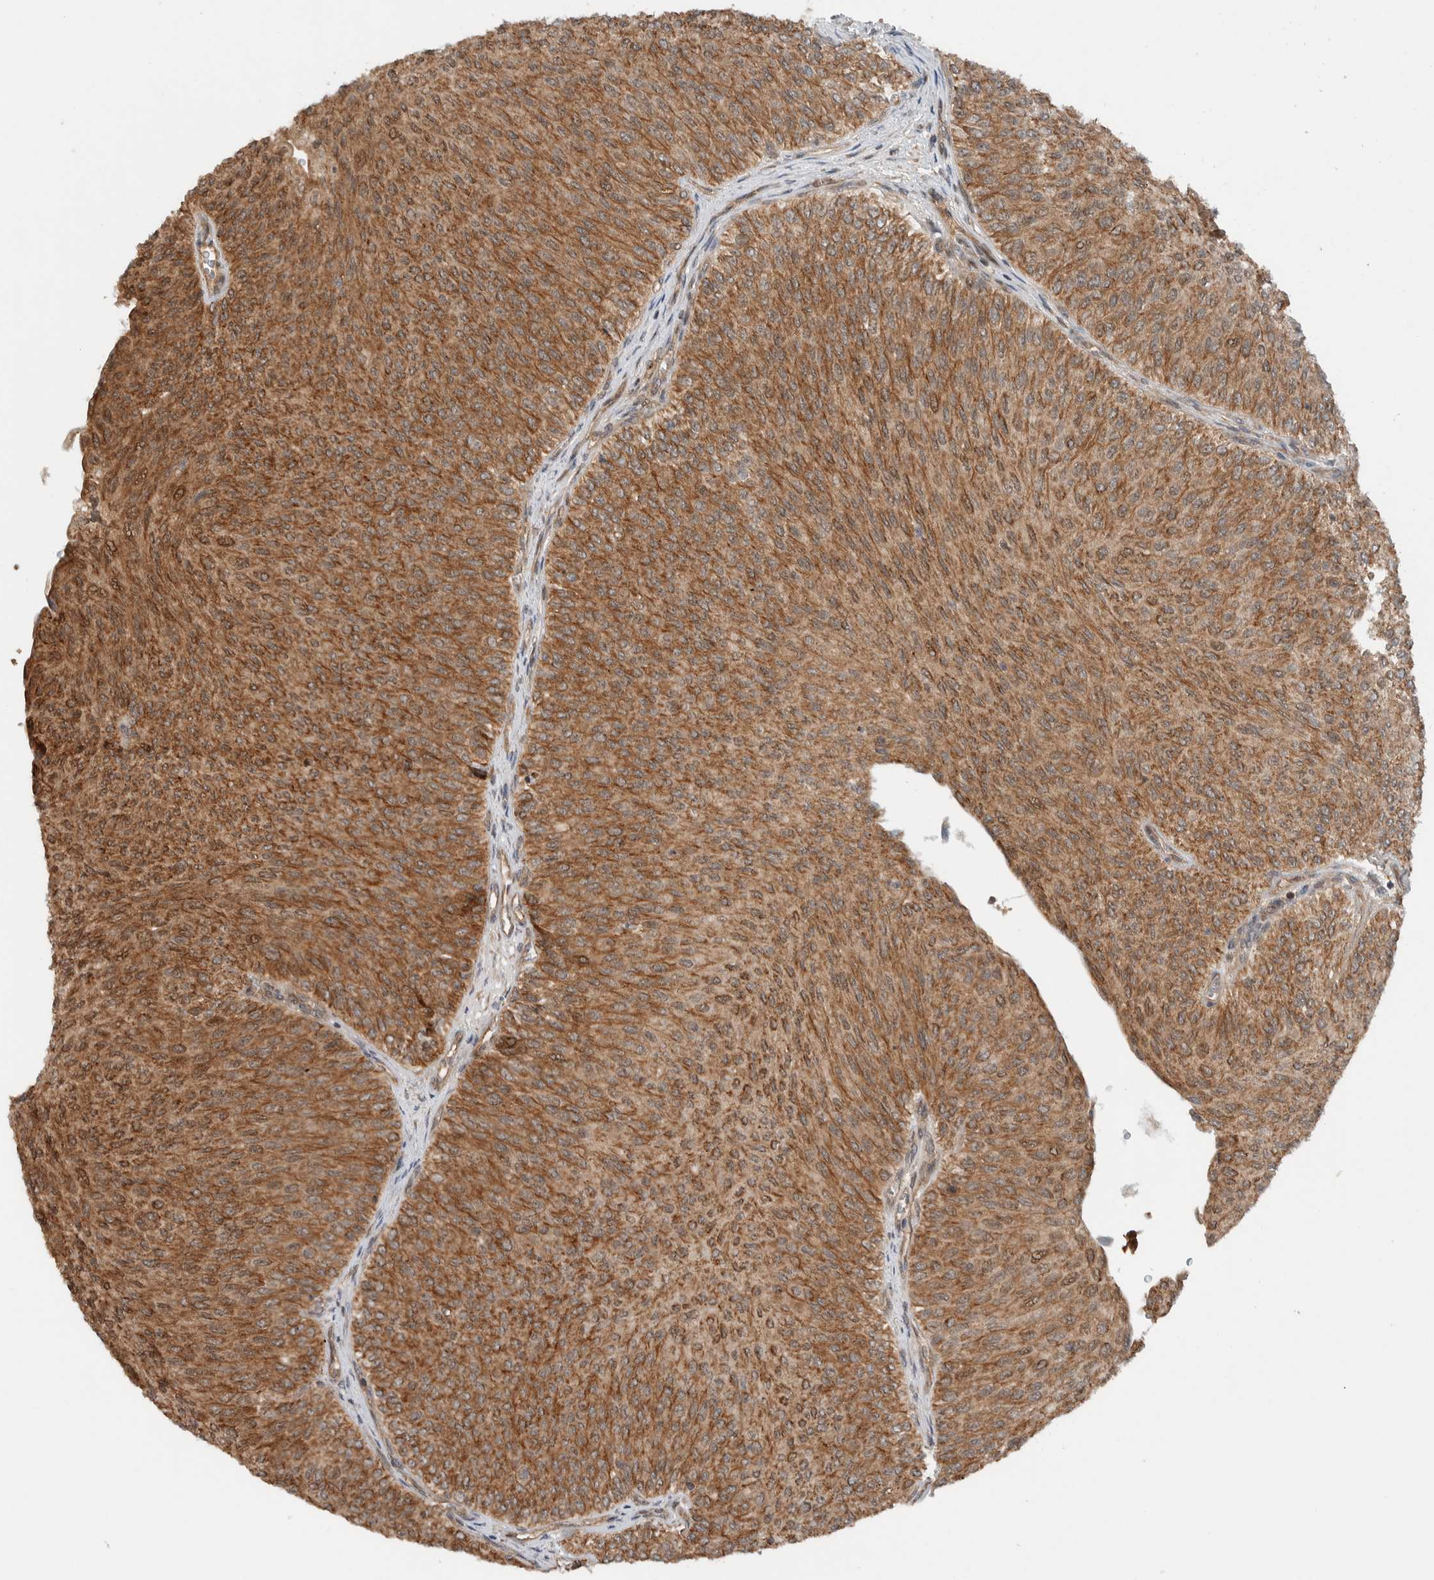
{"staining": {"intensity": "moderate", "quantity": ">75%", "location": "cytoplasmic/membranous"}, "tissue": "urothelial cancer", "cell_type": "Tumor cells", "image_type": "cancer", "snomed": [{"axis": "morphology", "description": "Urothelial carcinoma, Low grade"}, {"axis": "topography", "description": "Urinary bladder"}], "caption": "Urothelial cancer stained with a protein marker demonstrates moderate staining in tumor cells.", "gene": "KLHL6", "patient": {"sex": "male", "age": 78}}